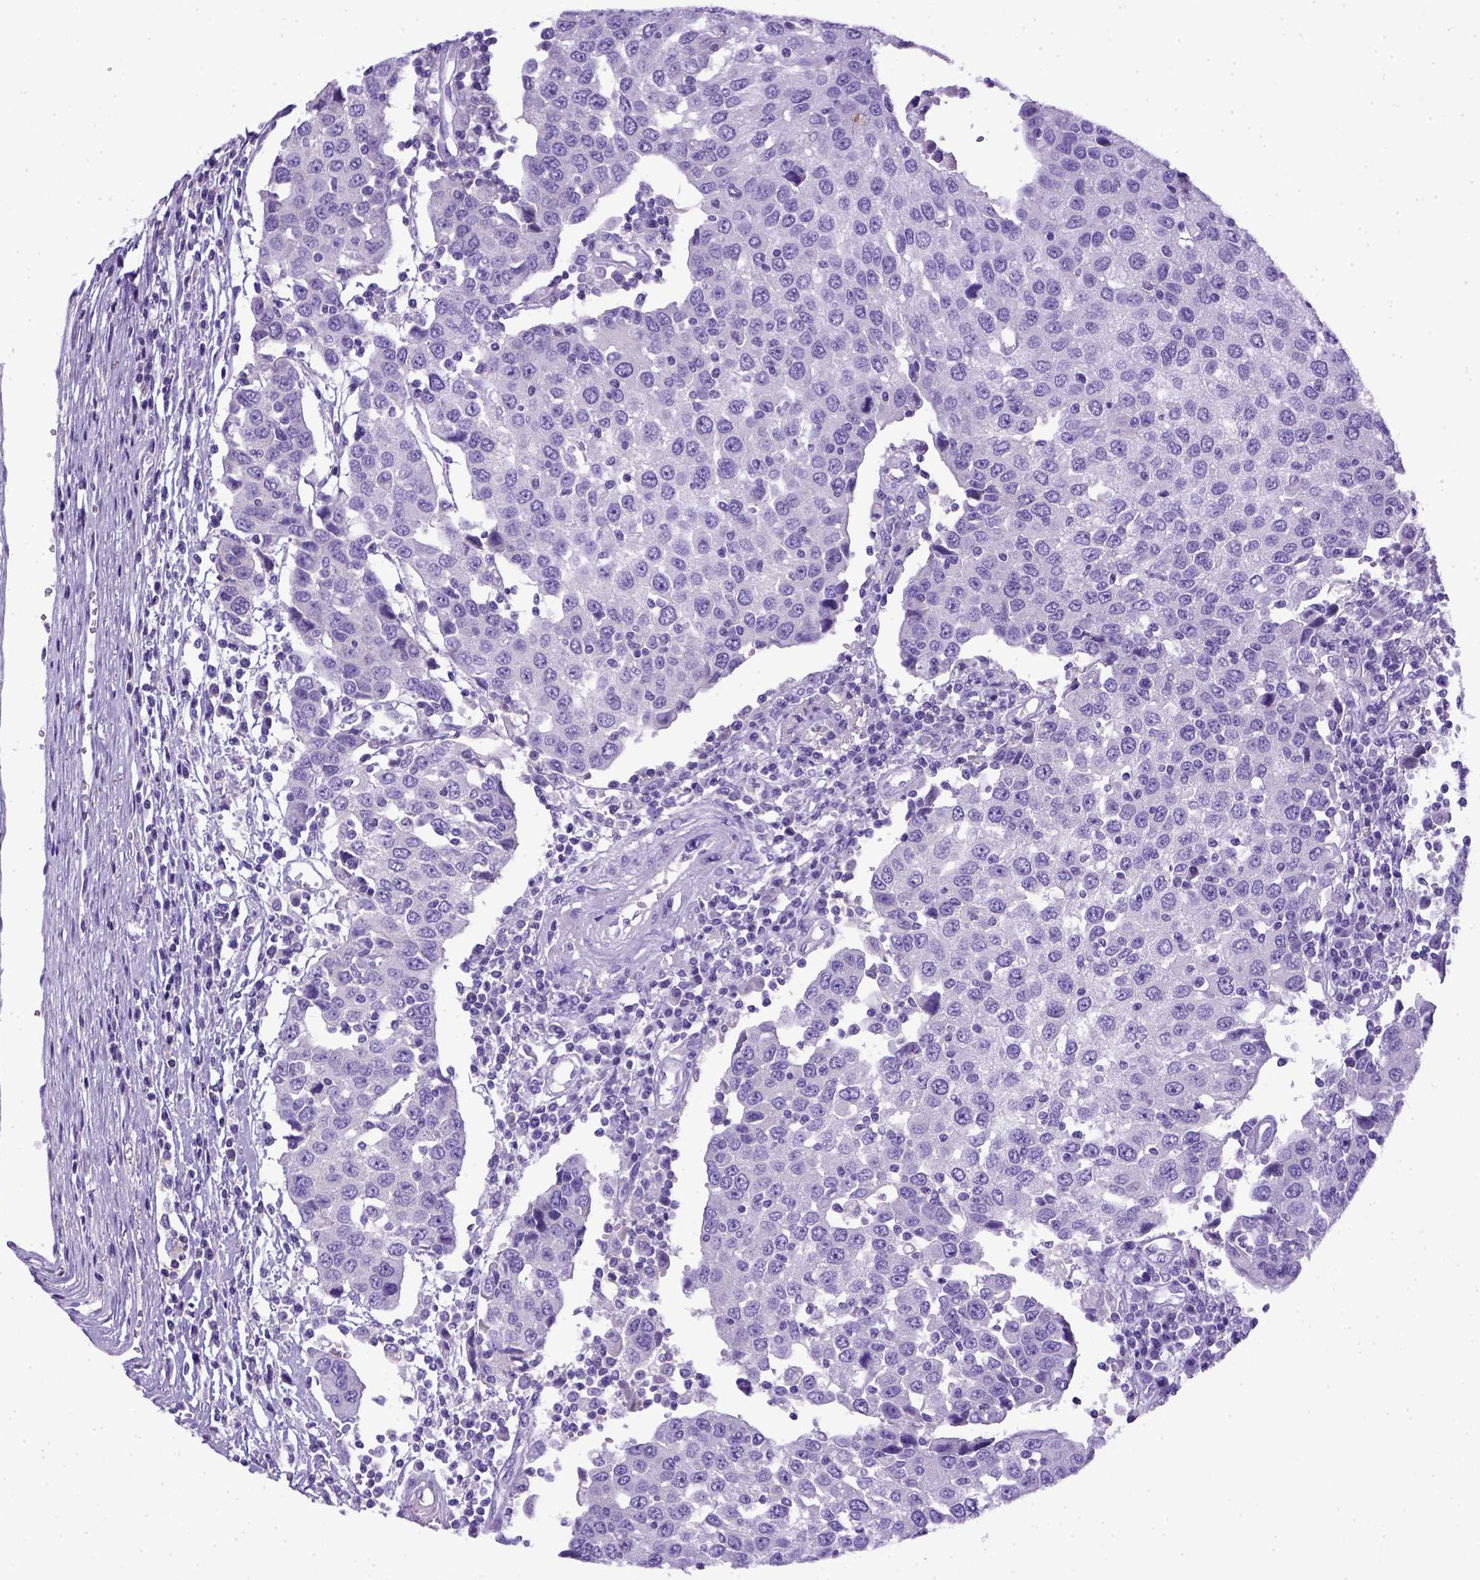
{"staining": {"intensity": "negative", "quantity": "none", "location": "none"}, "tissue": "urothelial cancer", "cell_type": "Tumor cells", "image_type": "cancer", "snomed": [{"axis": "morphology", "description": "Urothelial carcinoma, High grade"}, {"axis": "topography", "description": "Urinary bladder"}], "caption": "The immunohistochemistry image has no significant expression in tumor cells of urothelial carcinoma (high-grade) tissue.", "gene": "ITIH4", "patient": {"sex": "female", "age": 85}}